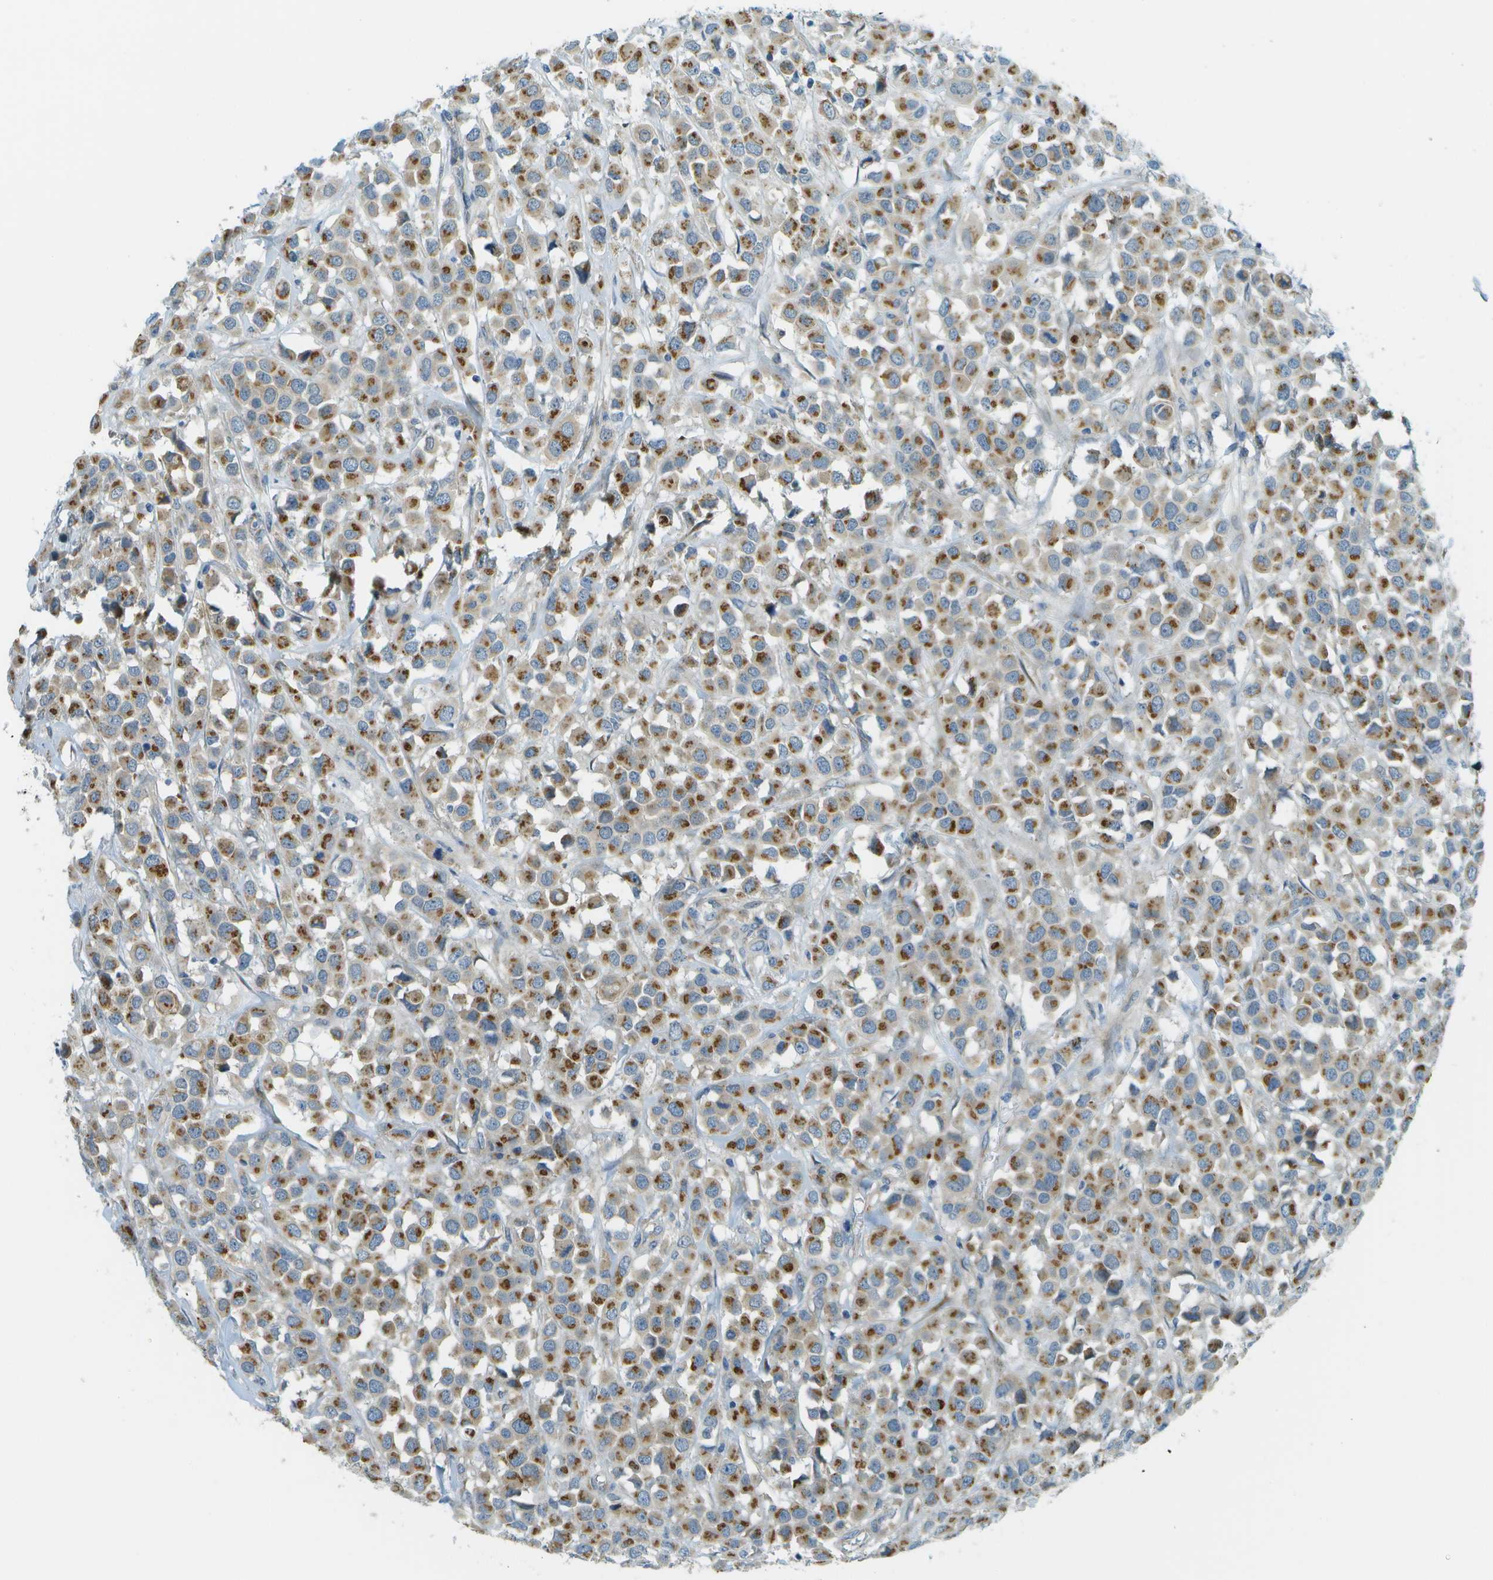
{"staining": {"intensity": "moderate", "quantity": ">75%", "location": "cytoplasmic/membranous"}, "tissue": "breast cancer", "cell_type": "Tumor cells", "image_type": "cancer", "snomed": [{"axis": "morphology", "description": "Duct carcinoma"}, {"axis": "topography", "description": "Breast"}], "caption": "A brown stain shows moderate cytoplasmic/membranous staining of a protein in human breast cancer (infiltrating ductal carcinoma) tumor cells.", "gene": "ACBD3", "patient": {"sex": "female", "age": 61}}